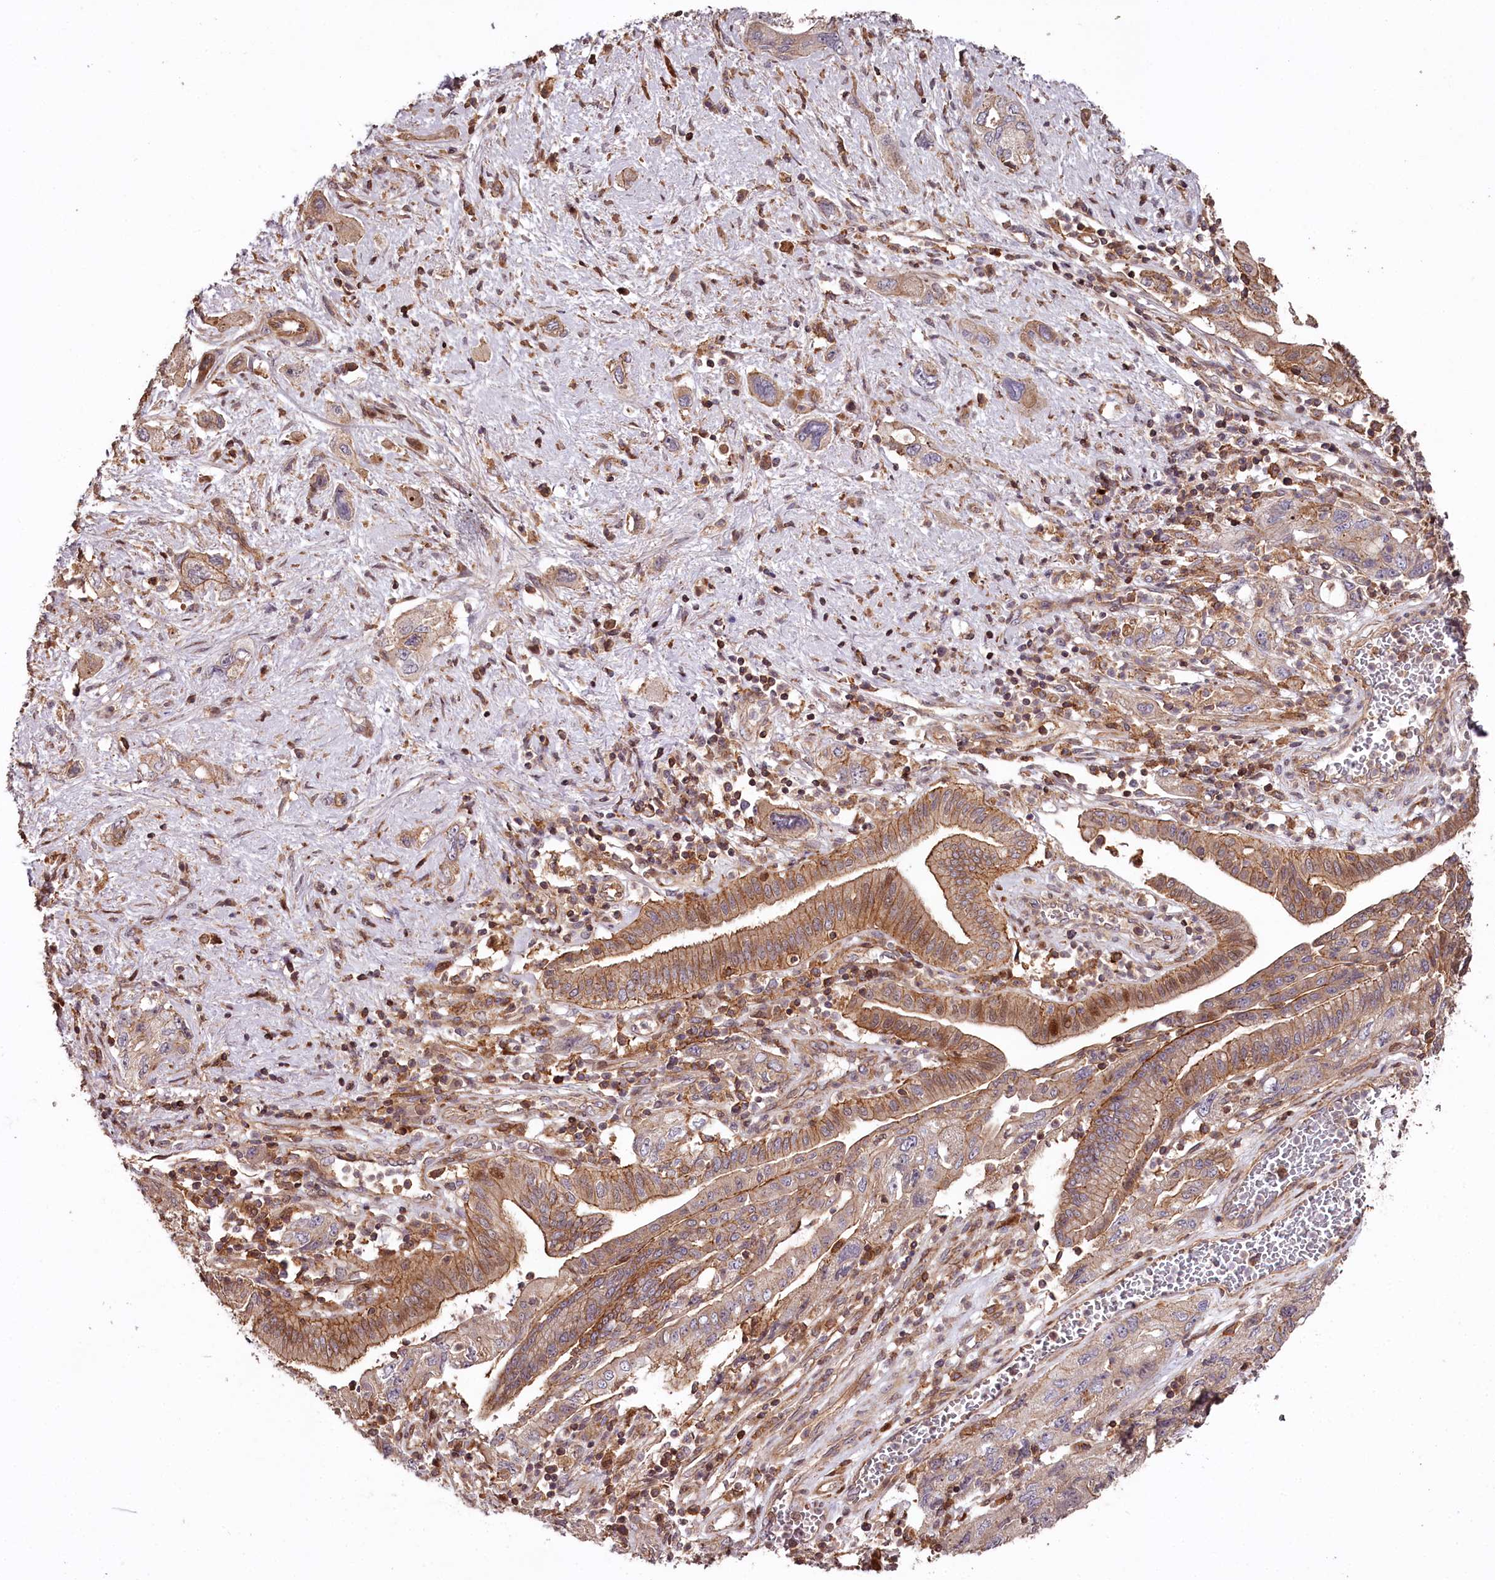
{"staining": {"intensity": "moderate", "quantity": ">75%", "location": "cytoplasmic/membranous"}, "tissue": "pancreatic cancer", "cell_type": "Tumor cells", "image_type": "cancer", "snomed": [{"axis": "morphology", "description": "Adenocarcinoma, NOS"}, {"axis": "topography", "description": "Pancreas"}], "caption": "Approximately >75% of tumor cells in adenocarcinoma (pancreatic) display moderate cytoplasmic/membranous protein staining as visualized by brown immunohistochemical staining.", "gene": "KIF14", "patient": {"sex": "female", "age": 73}}